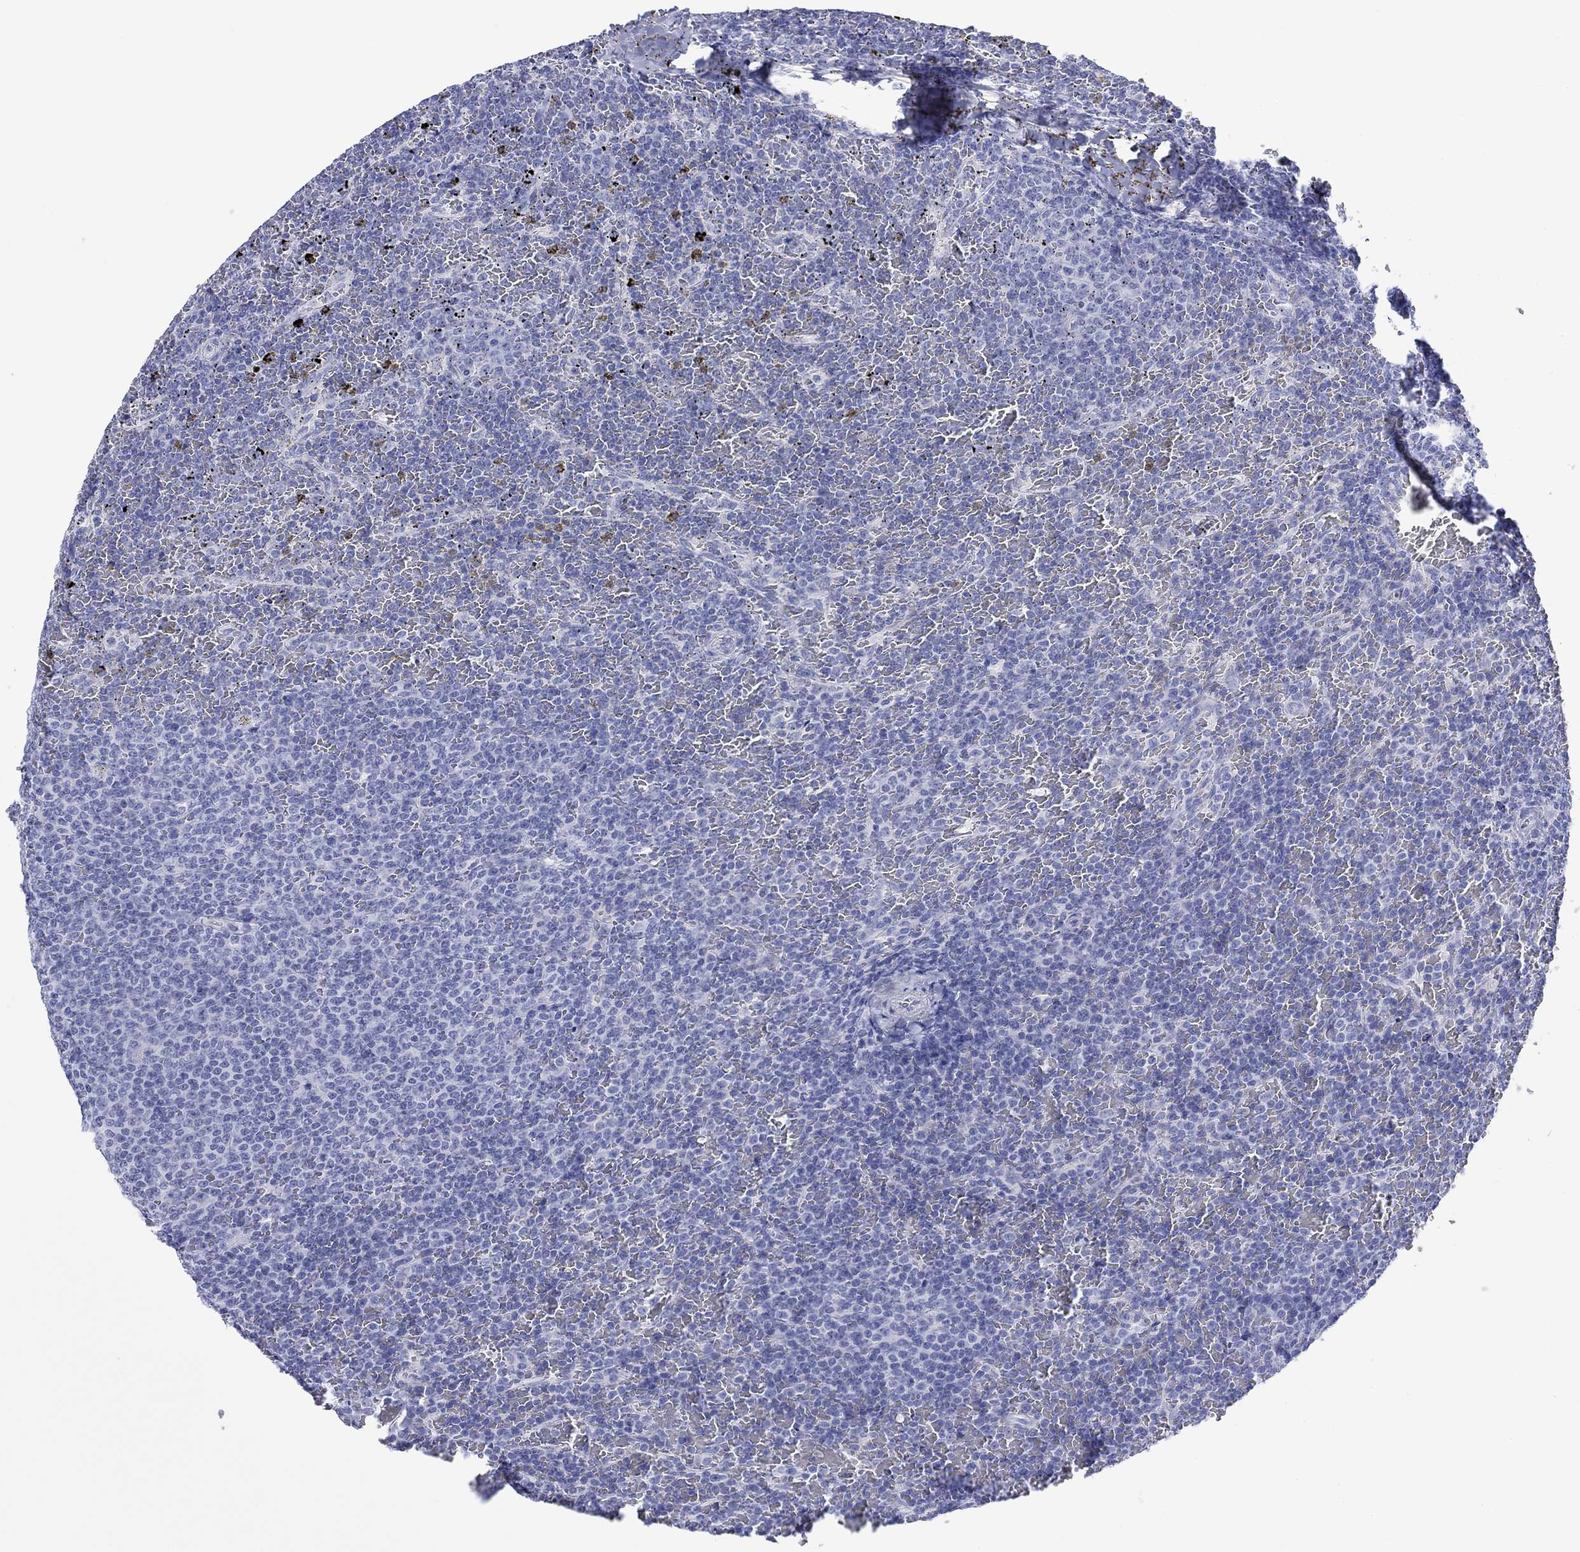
{"staining": {"intensity": "negative", "quantity": "none", "location": "none"}, "tissue": "lymphoma", "cell_type": "Tumor cells", "image_type": "cancer", "snomed": [{"axis": "morphology", "description": "Malignant lymphoma, non-Hodgkin's type, Low grade"}, {"axis": "topography", "description": "Spleen"}], "caption": "Image shows no protein staining in tumor cells of lymphoma tissue.", "gene": "MLANA", "patient": {"sex": "female", "age": 77}}